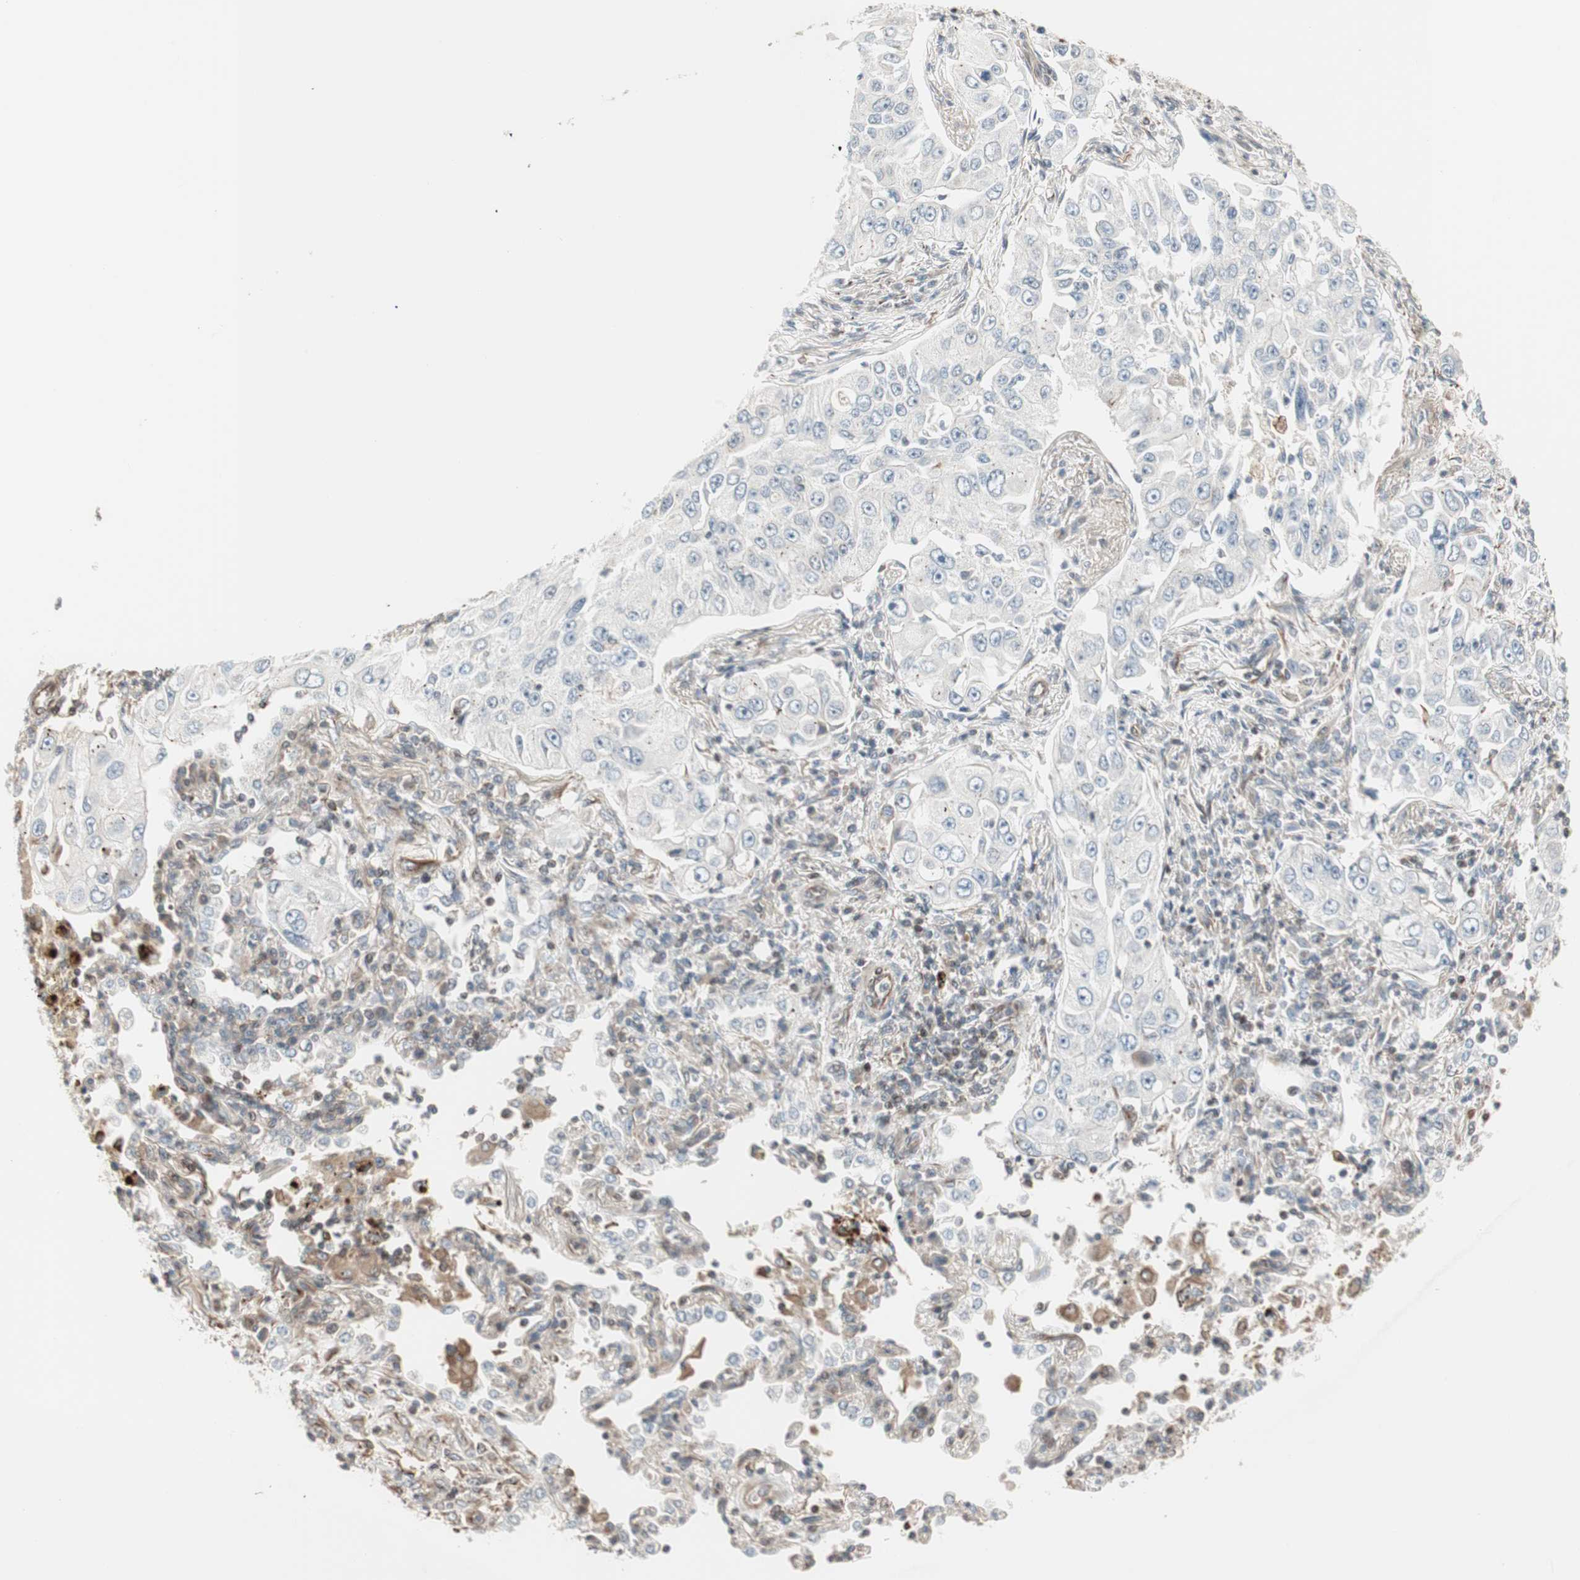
{"staining": {"intensity": "negative", "quantity": "none", "location": "none"}, "tissue": "lung cancer", "cell_type": "Tumor cells", "image_type": "cancer", "snomed": [{"axis": "morphology", "description": "Adenocarcinoma, NOS"}, {"axis": "topography", "description": "Lung"}], "caption": "Lung adenocarcinoma stained for a protein using IHC displays no expression tumor cells.", "gene": "MAD2L2", "patient": {"sex": "male", "age": 84}}